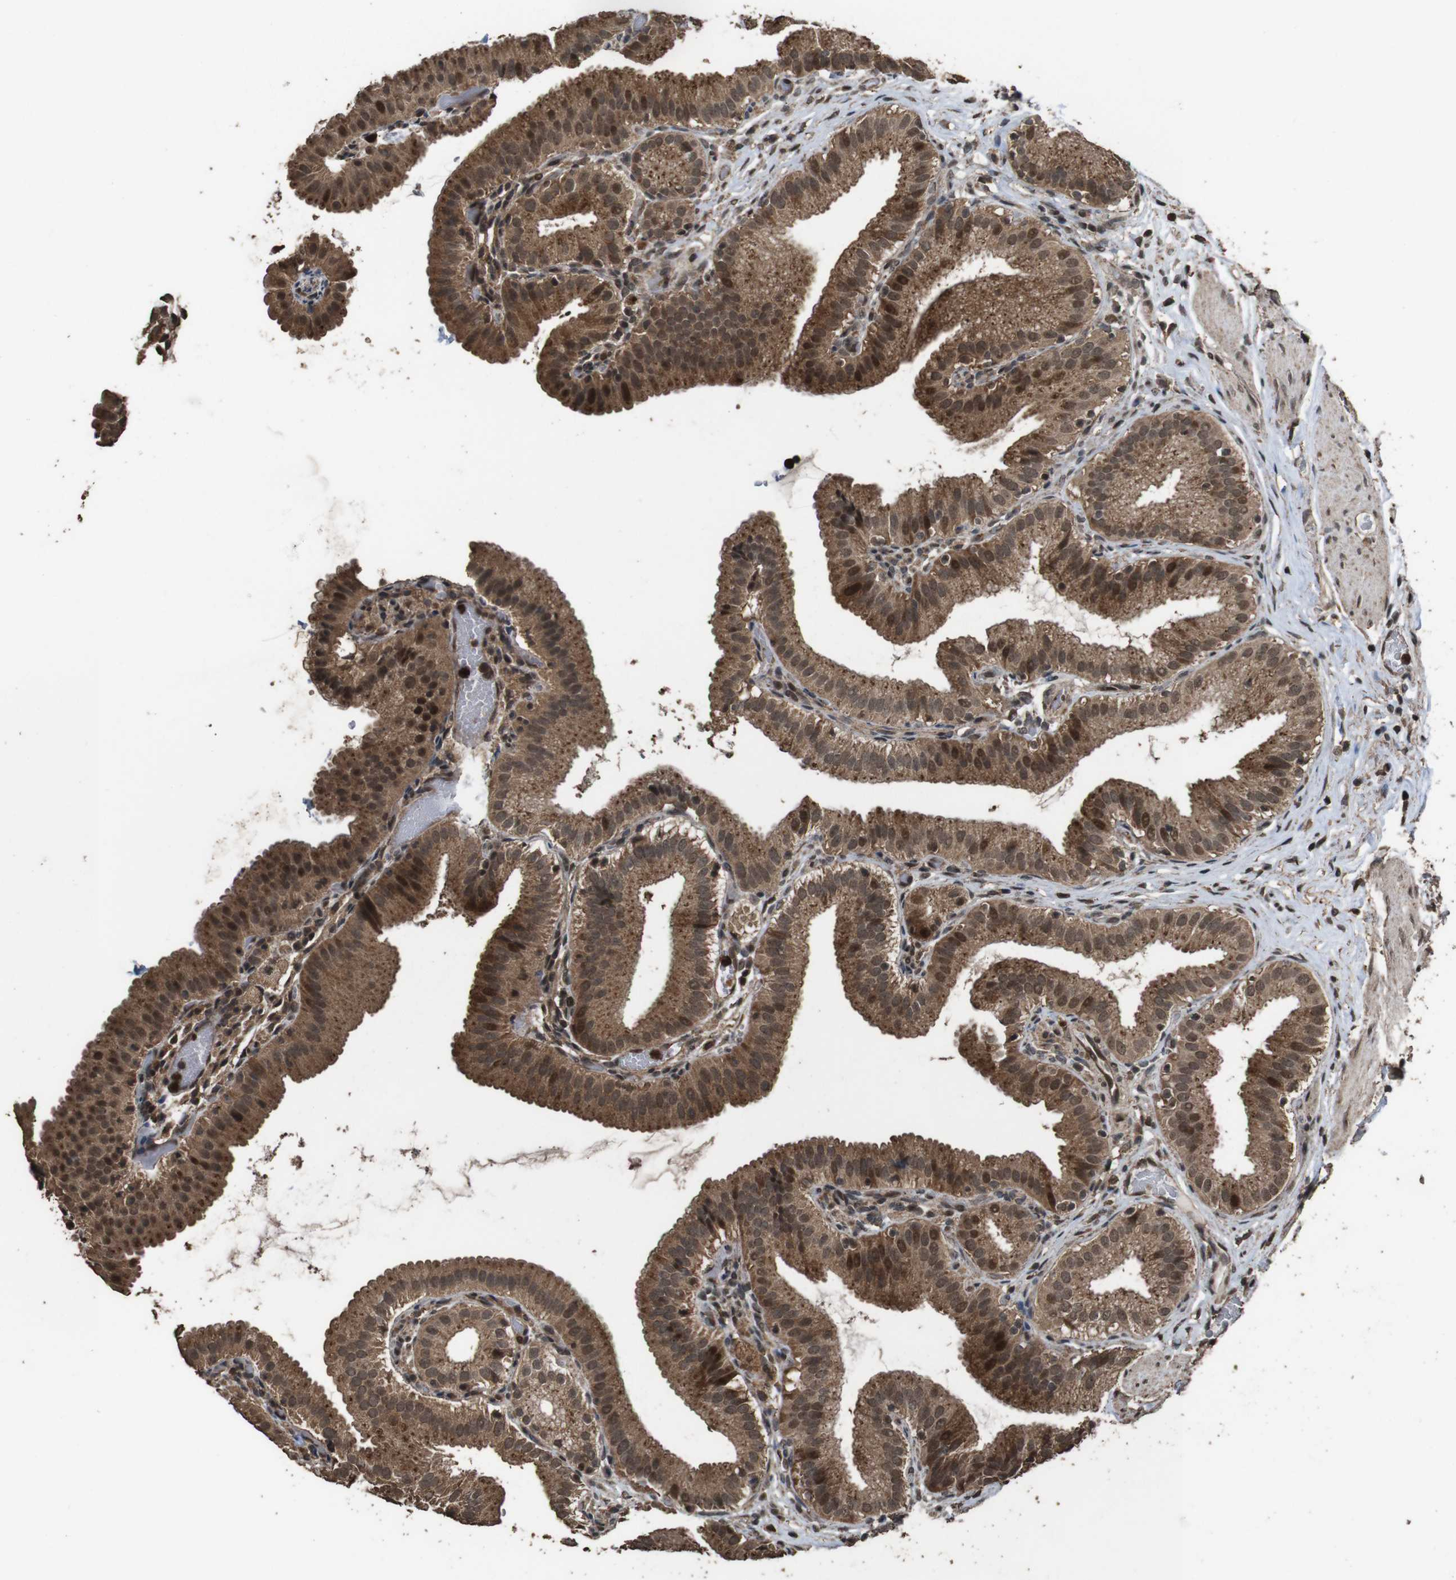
{"staining": {"intensity": "moderate", "quantity": ">75%", "location": "cytoplasmic/membranous,nuclear"}, "tissue": "gallbladder", "cell_type": "Glandular cells", "image_type": "normal", "snomed": [{"axis": "morphology", "description": "Normal tissue, NOS"}, {"axis": "topography", "description": "Gallbladder"}], "caption": "The photomicrograph shows immunohistochemical staining of unremarkable gallbladder. There is moderate cytoplasmic/membranous,nuclear positivity is identified in approximately >75% of glandular cells. (DAB (3,3'-diaminobenzidine) IHC with brightfield microscopy, high magnification).", "gene": "RRAS2", "patient": {"sex": "male", "age": 54}}